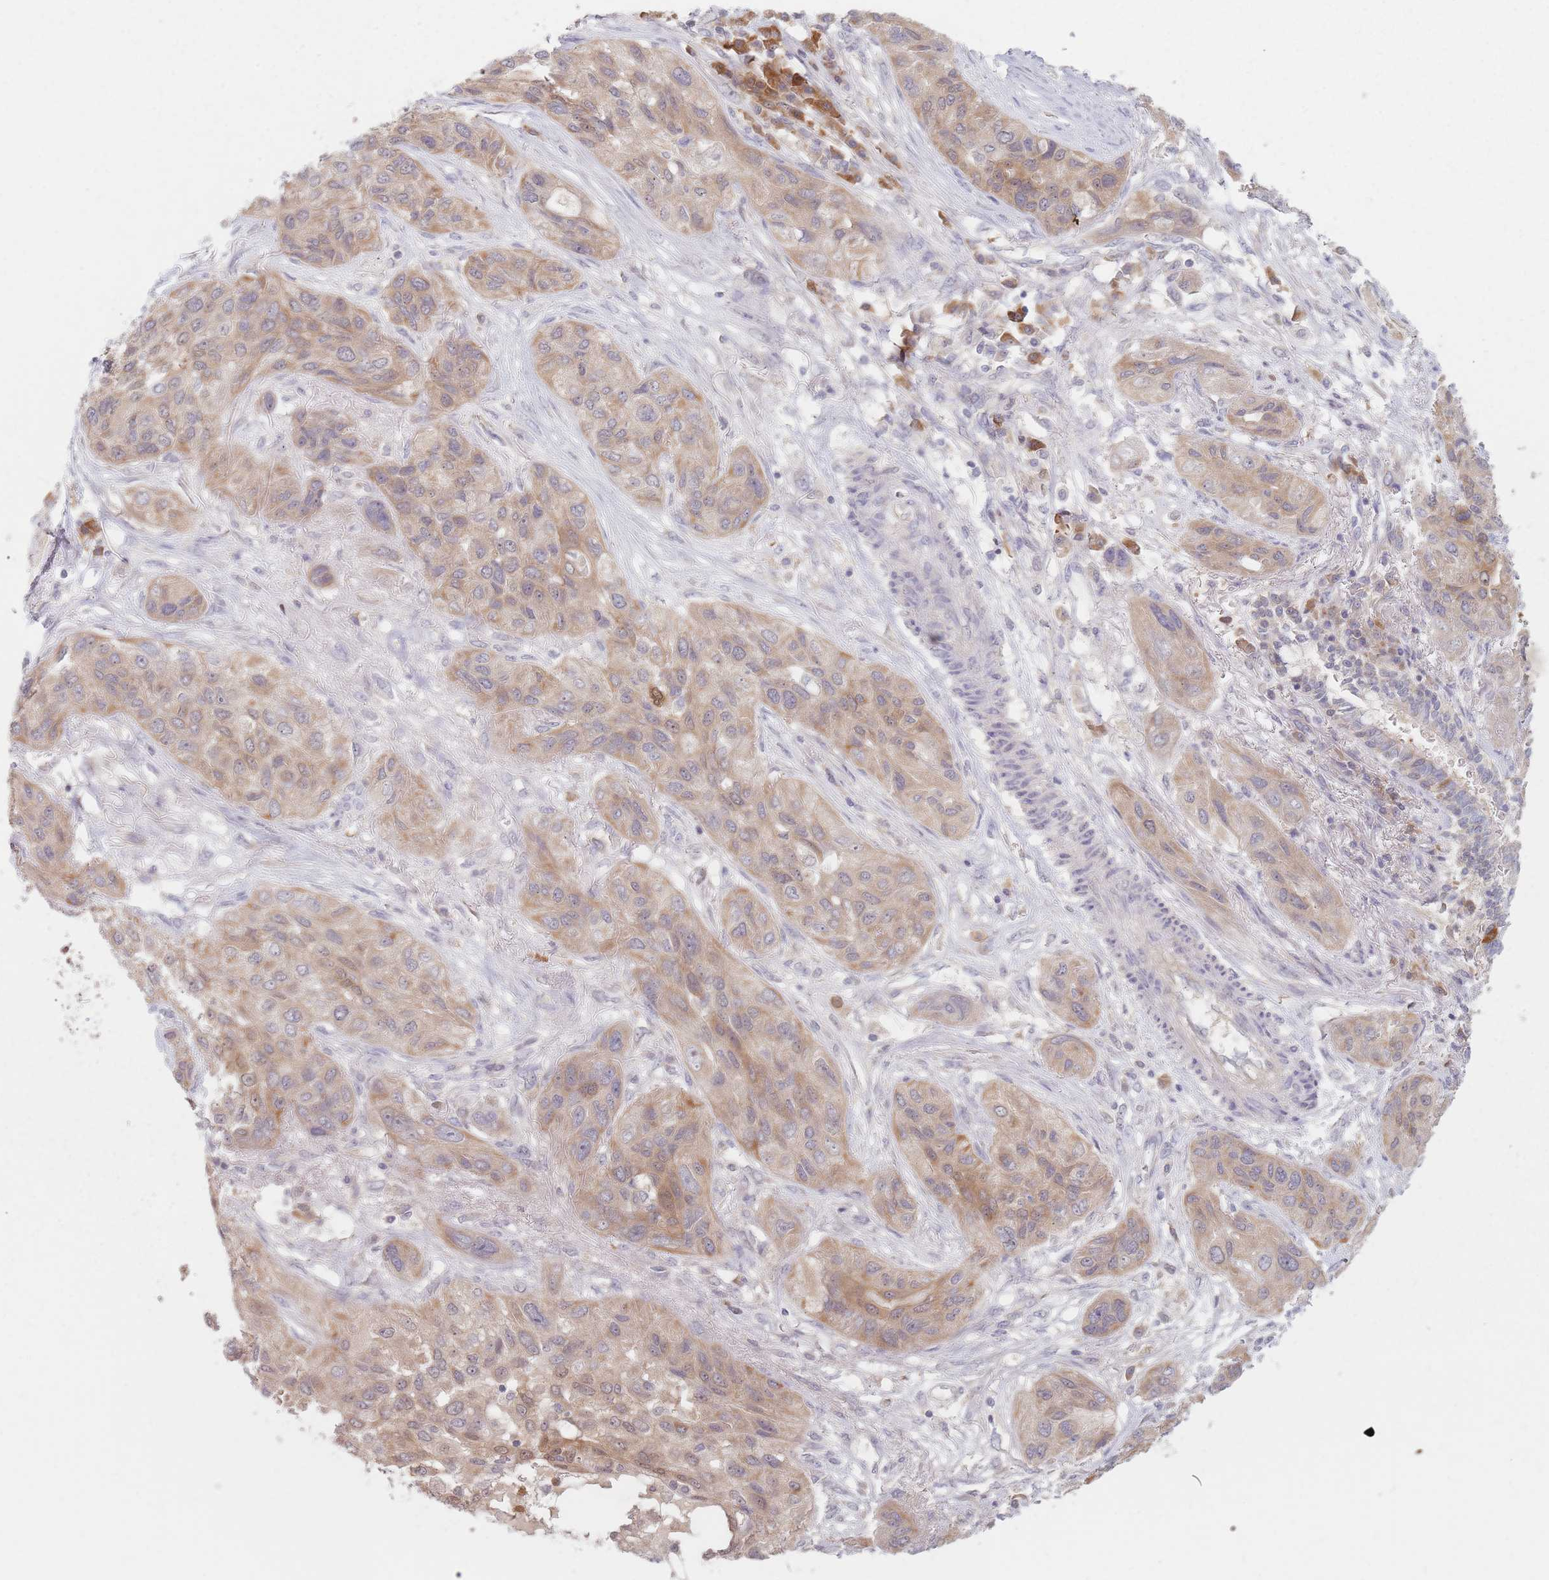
{"staining": {"intensity": "strong", "quantity": "25%-75%", "location": "cytoplasmic/membranous"}, "tissue": "lung cancer", "cell_type": "Tumor cells", "image_type": "cancer", "snomed": [{"axis": "morphology", "description": "Squamous cell carcinoma, NOS"}, {"axis": "topography", "description": "Lung"}], "caption": "The photomicrograph reveals immunohistochemical staining of lung cancer. There is strong cytoplasmic/membranous positivity is identified in approximately 25%-75% of tumor cells. (IHC, brightfield microscopy, high magnification).", "gene": "NAXE", "patient": {"sex": "female", "age": 70}}